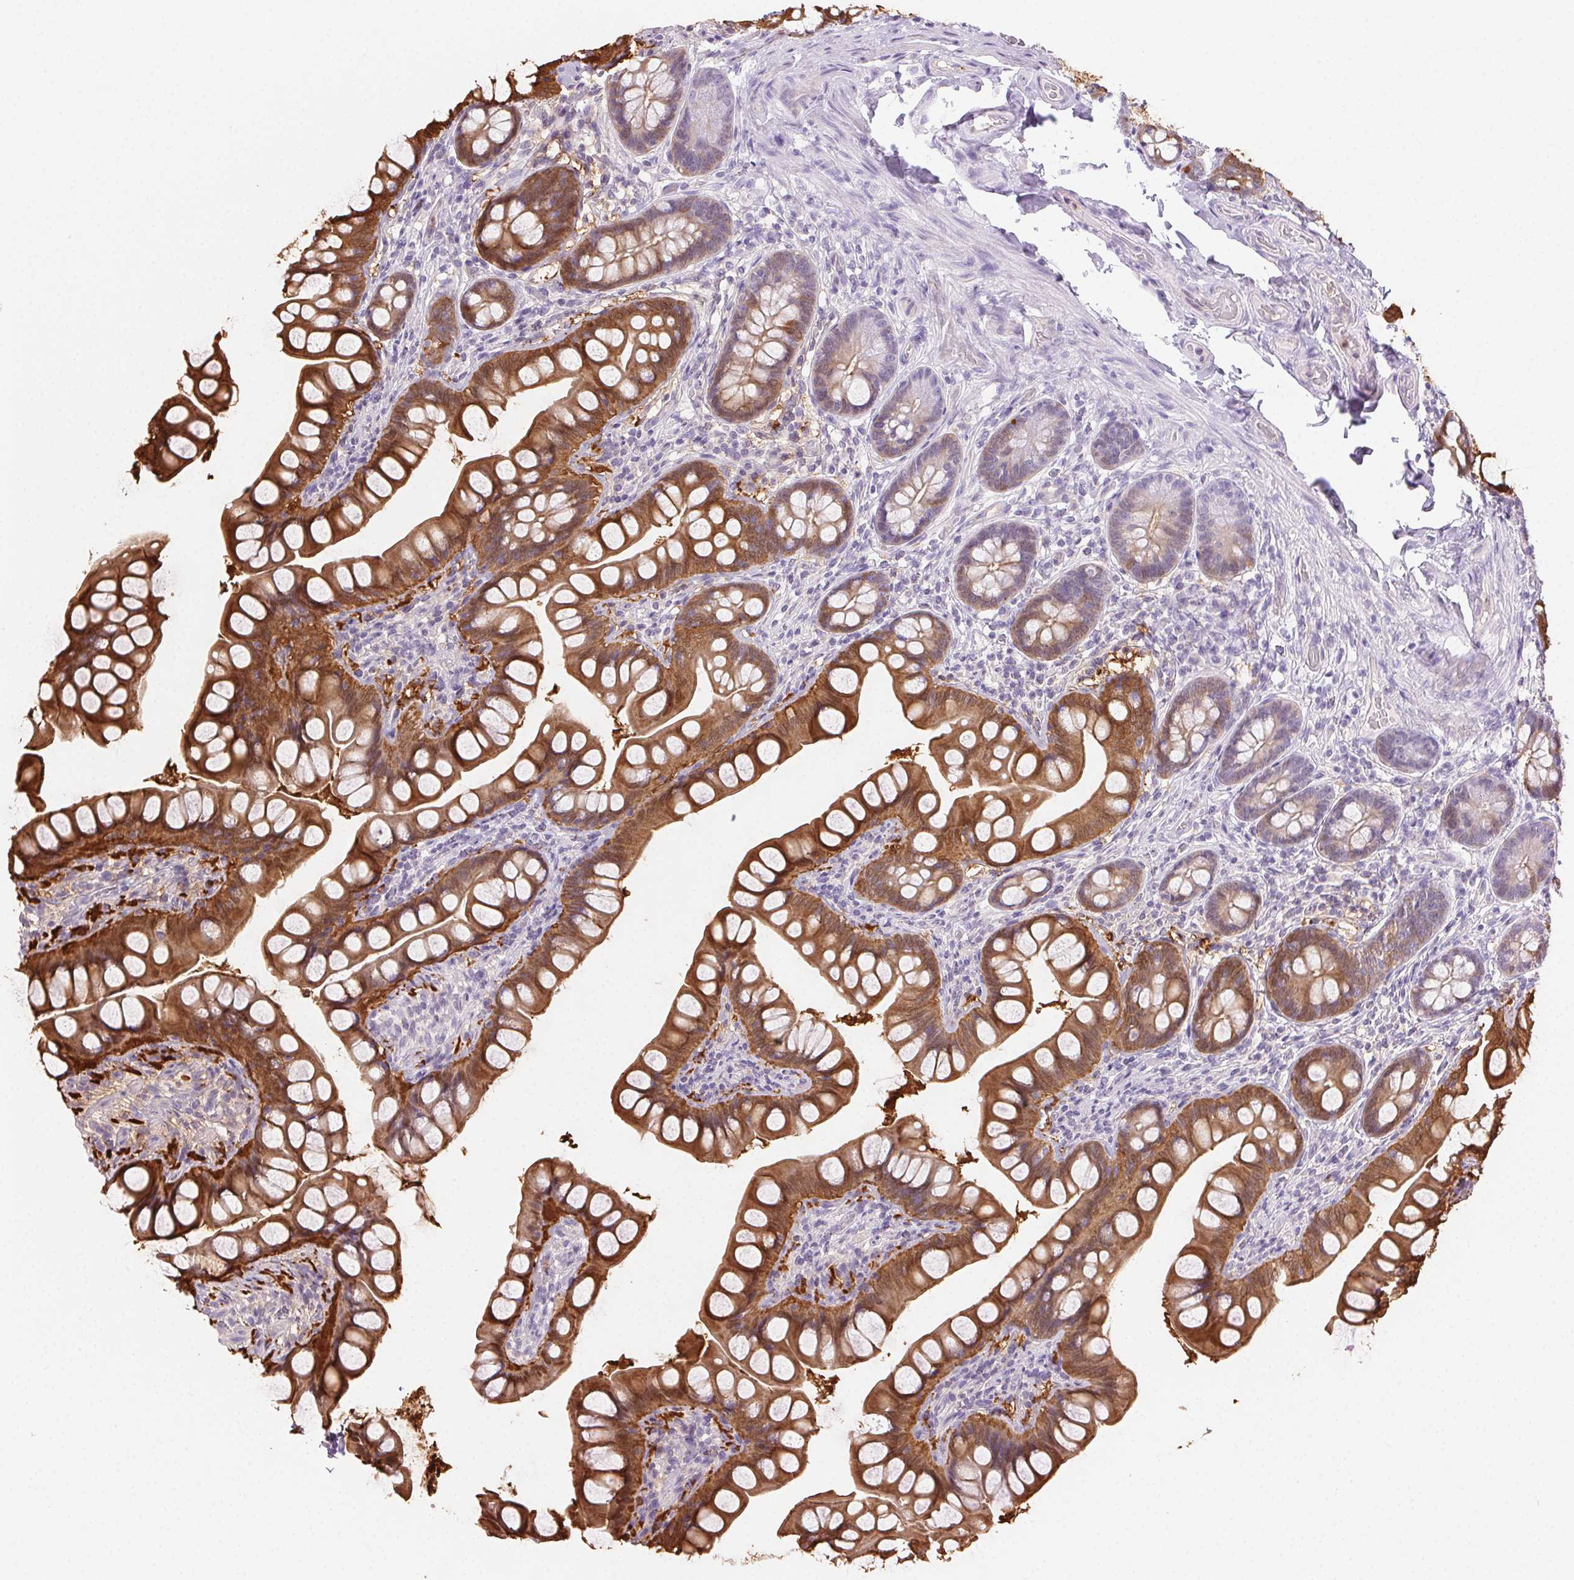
{"staining": {"intensity": "strong", "quantity": "25%-75%", "location": "cytoplasmic/membranous,nuclear"}, "tissue": "small intestine", "cell_type": "Glandular cells", "image_type": "normal", "snomed": [{"axis": "morphology", "description": "Normal tissue, NOS"}, {"axis": "topography", "description": "Small intestine"}], "caption": "Immunohistochemistry micrograph of unremarkable human small intestine stained for a protein (brown), which displays high levels of strong cytoplasmic/membranous,nuclear positivity in approximately 25%-75% of glandular cells.", "gene": "TMEM45A", "patient": {"sex": "male", "age": 70}}